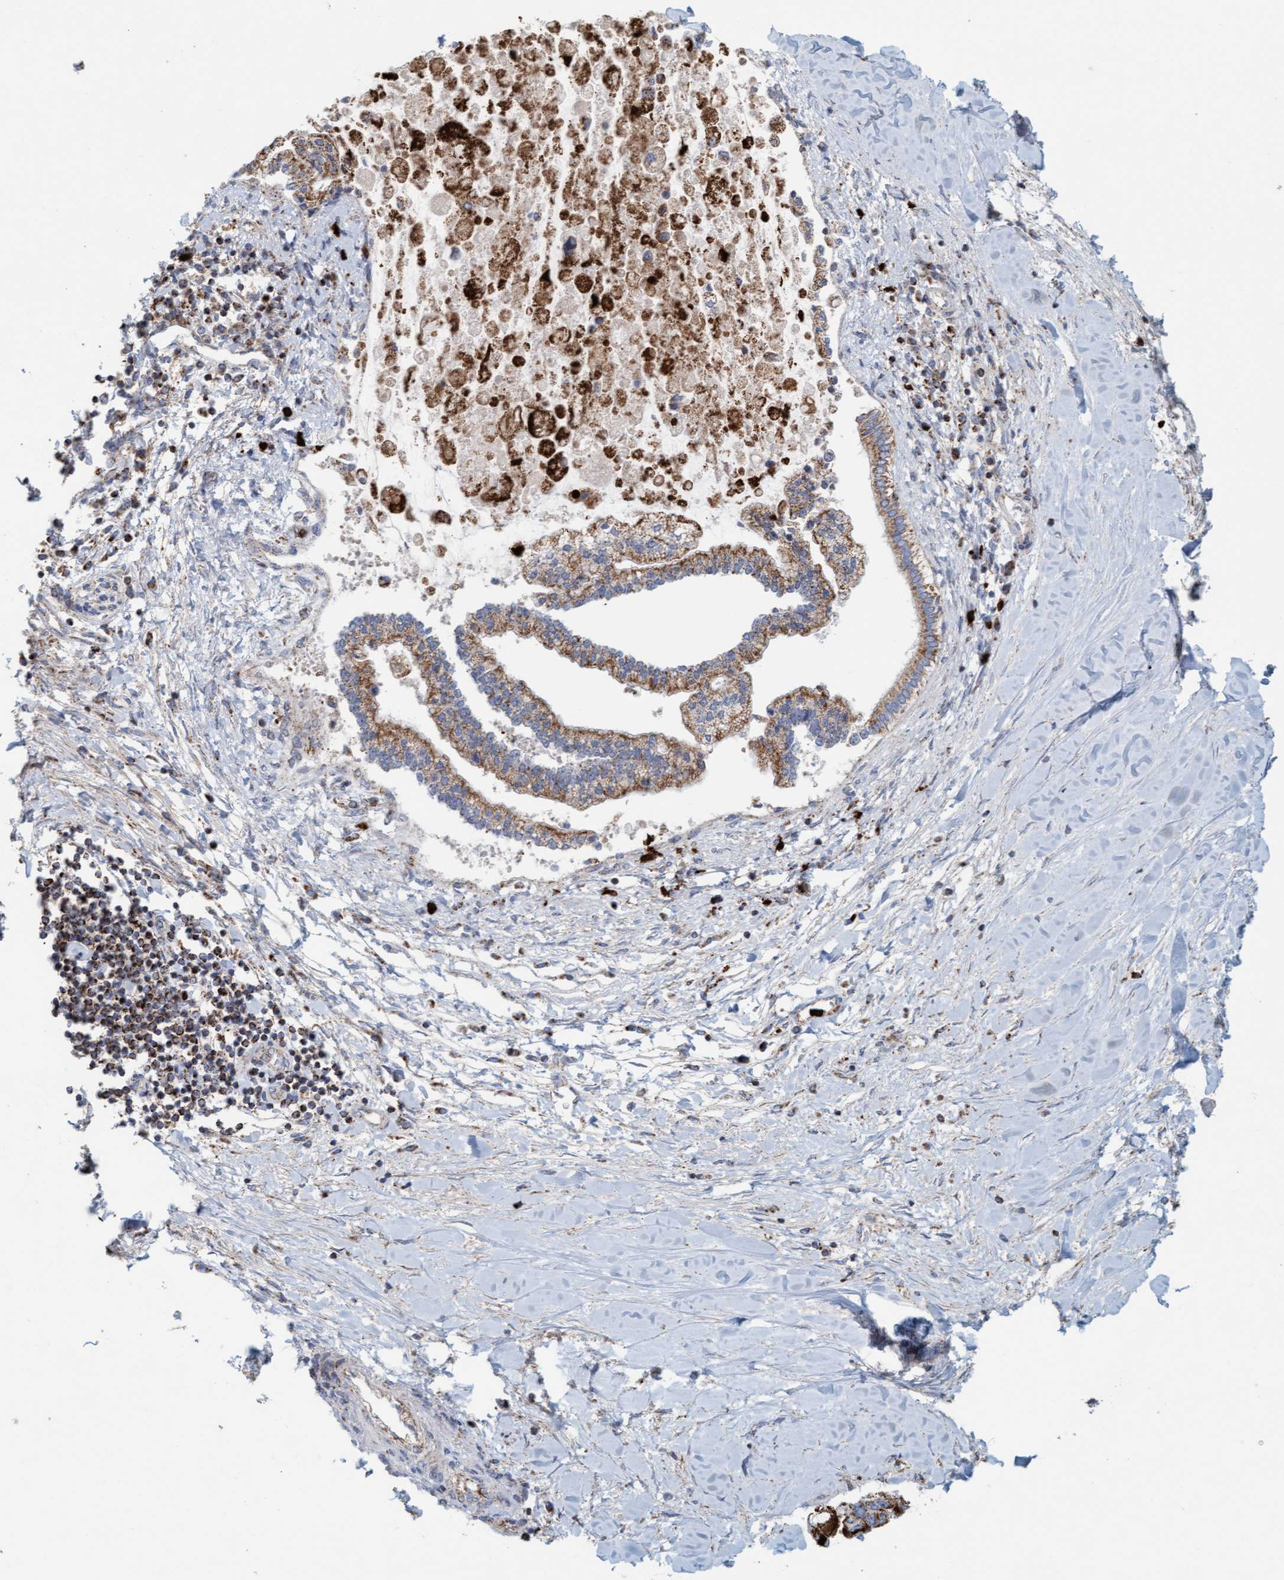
{"staining": {"intensity": "strong", "quantity": ">75%", "location": "cytoplasmic/membranous"}, "tissue": "liver cancer", "cell_type": "Tumor cells", "image_type": "cancer", "snomed": [{"axis": "morphology", "description": "Cholangiocarcinoma"}, {"axis": "topography", "description": "Liver"}], "caption": "The photomicrograph exhibits staining of liver cholangiocarcinoma, revealing strong cytoplasmic/membranous protein staining (brown color) within tumor cells. (DAB IHC with brightfield microscopy, high magnification).", "gene": "B9D1", "patient": {"sex": "male", "age": 50}}